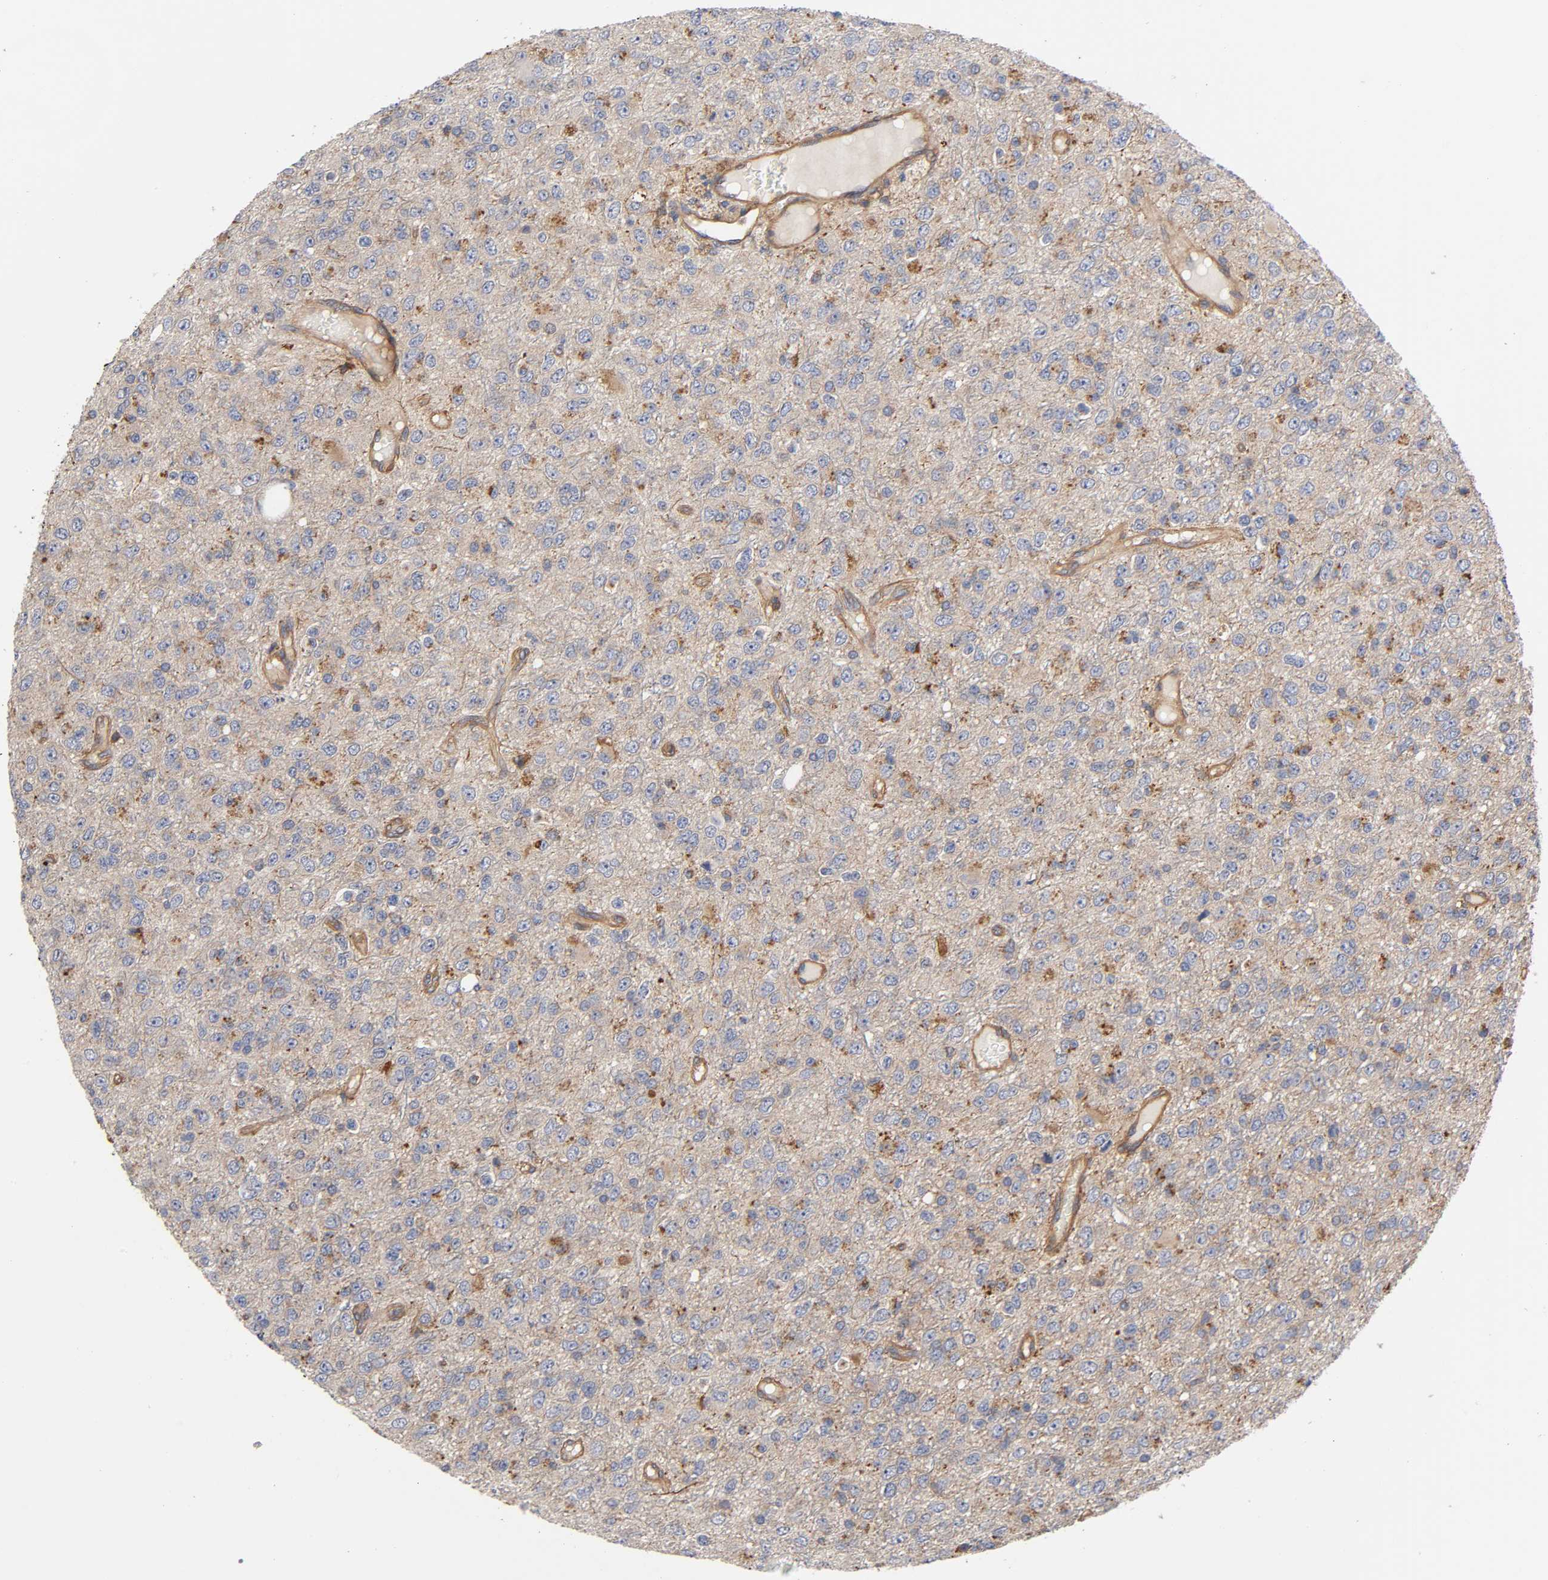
{"staining": {"intensity": "weak", "quantity": "25%-75%", "location": "cytoplasmic/membranous"}, "tissue": "glioma", "cell_type": "Tumor cells", "image_type": "cancer", "snomed": [{"axis": "morphology", "description": "Glioma, malignant, High grade"}, {"axis": "topography", "description": "pancreas cauda"}], "caption": "A histopathology image of glioma stained for a protein displays weak cytoplasmic/membranous brown staining in tumor cells. Using DAB (brown) and hematoxylin (blue) stains, captured at high magnification using brightfield microscopy.", "gene": "LAMTOR2", "patient": {"sex": "male", "age": 60}}